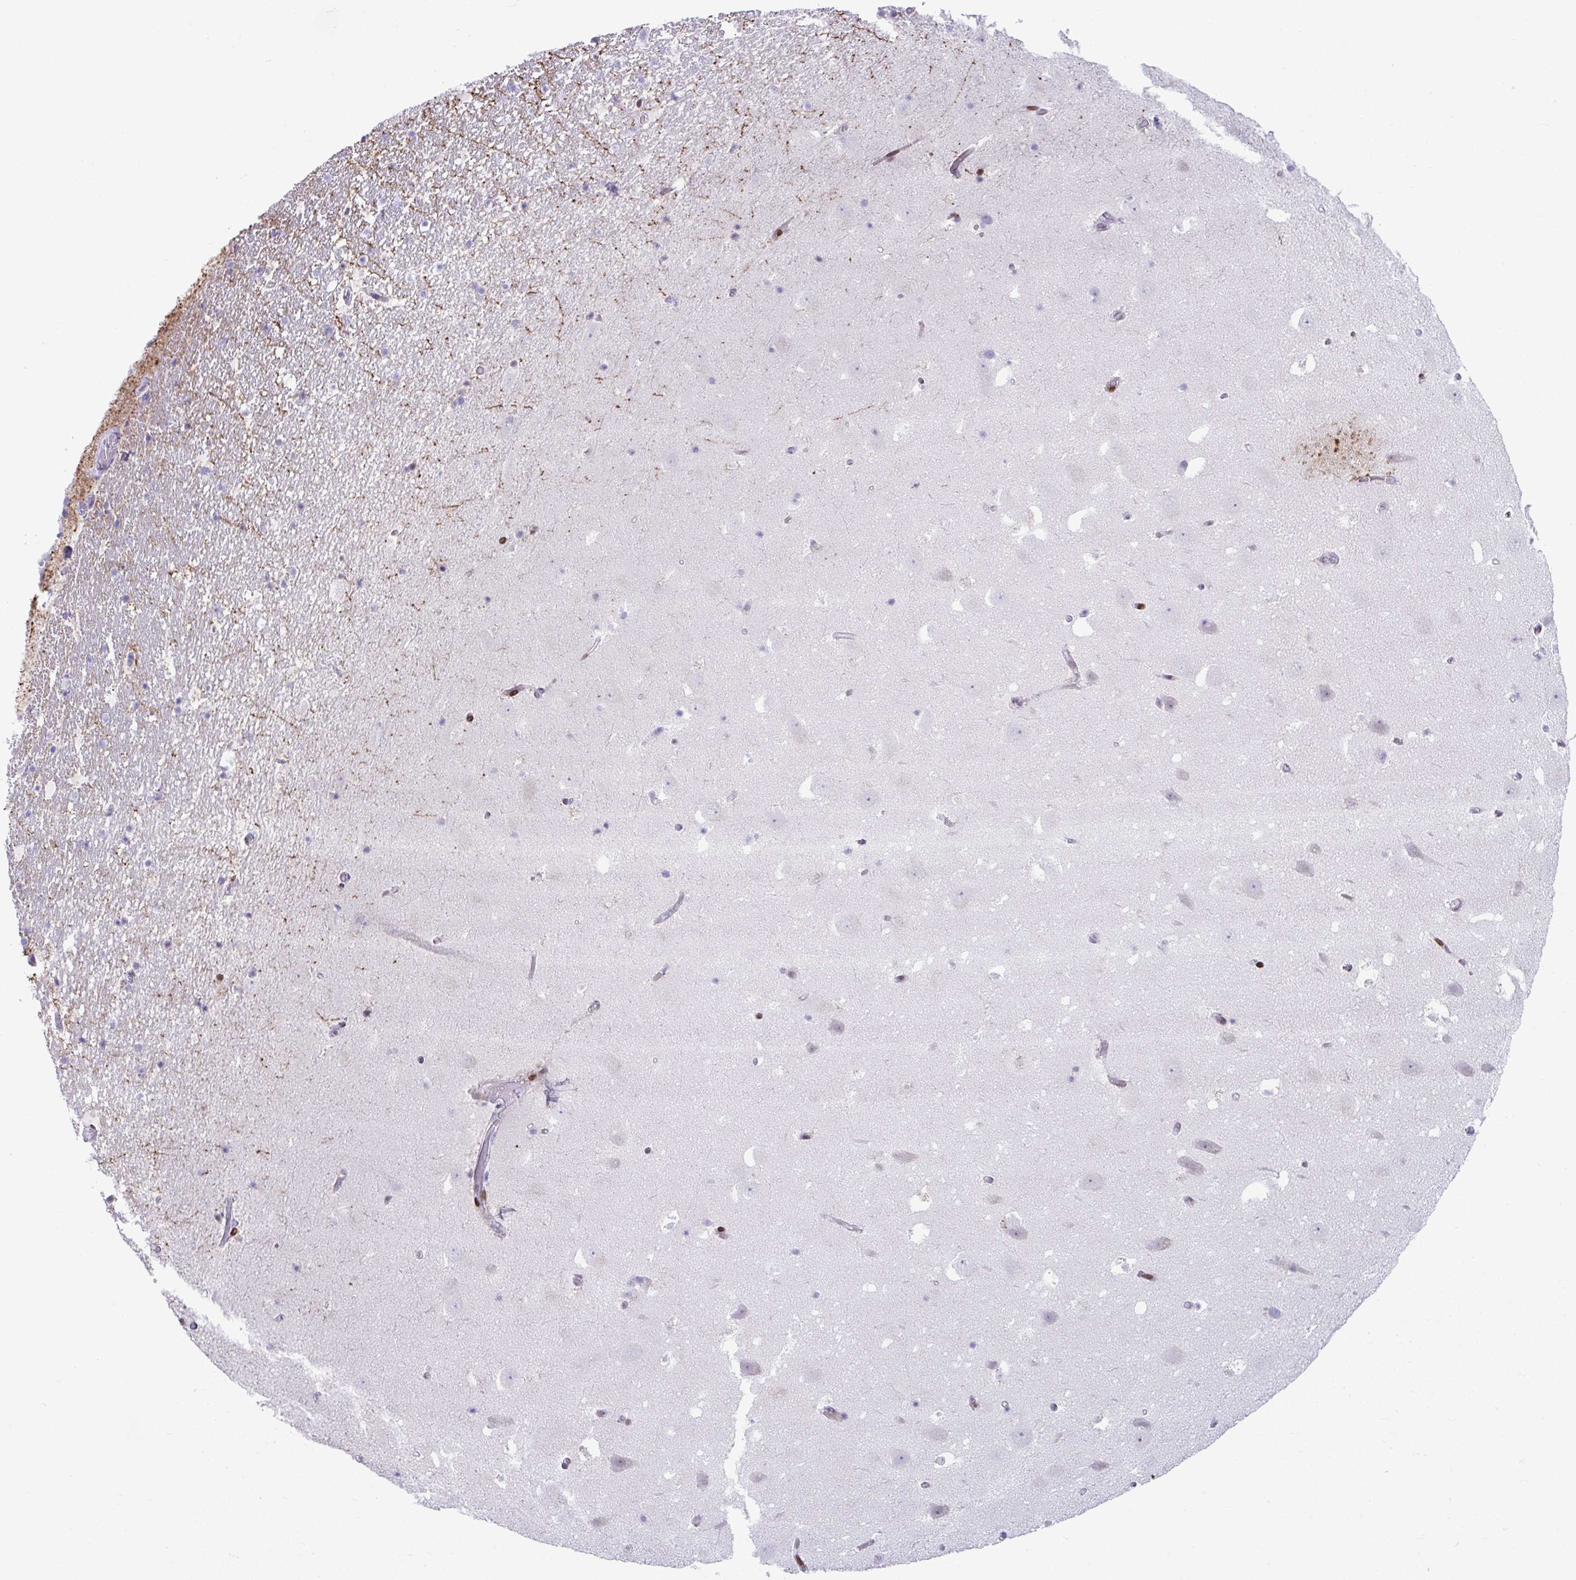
{"staining": {"intensity": "negative", "quantity": "none", "location": "none"}, "tissue": "hippocampus", "cell_type": "Glial cells", "image_type": "normal", "snomed": [{"axis": "morphology", "description": "Normal tissue, NOS"}, {"axis": "topography", "description": "Hippocampus"}], "caption": "A micrograph of human hippocampus is negative for staining in glial cells. (IHC, brightfield microscopy, high magnification).", "gene": "ISL1", "patient": {"sex": "female", "age": 42}}